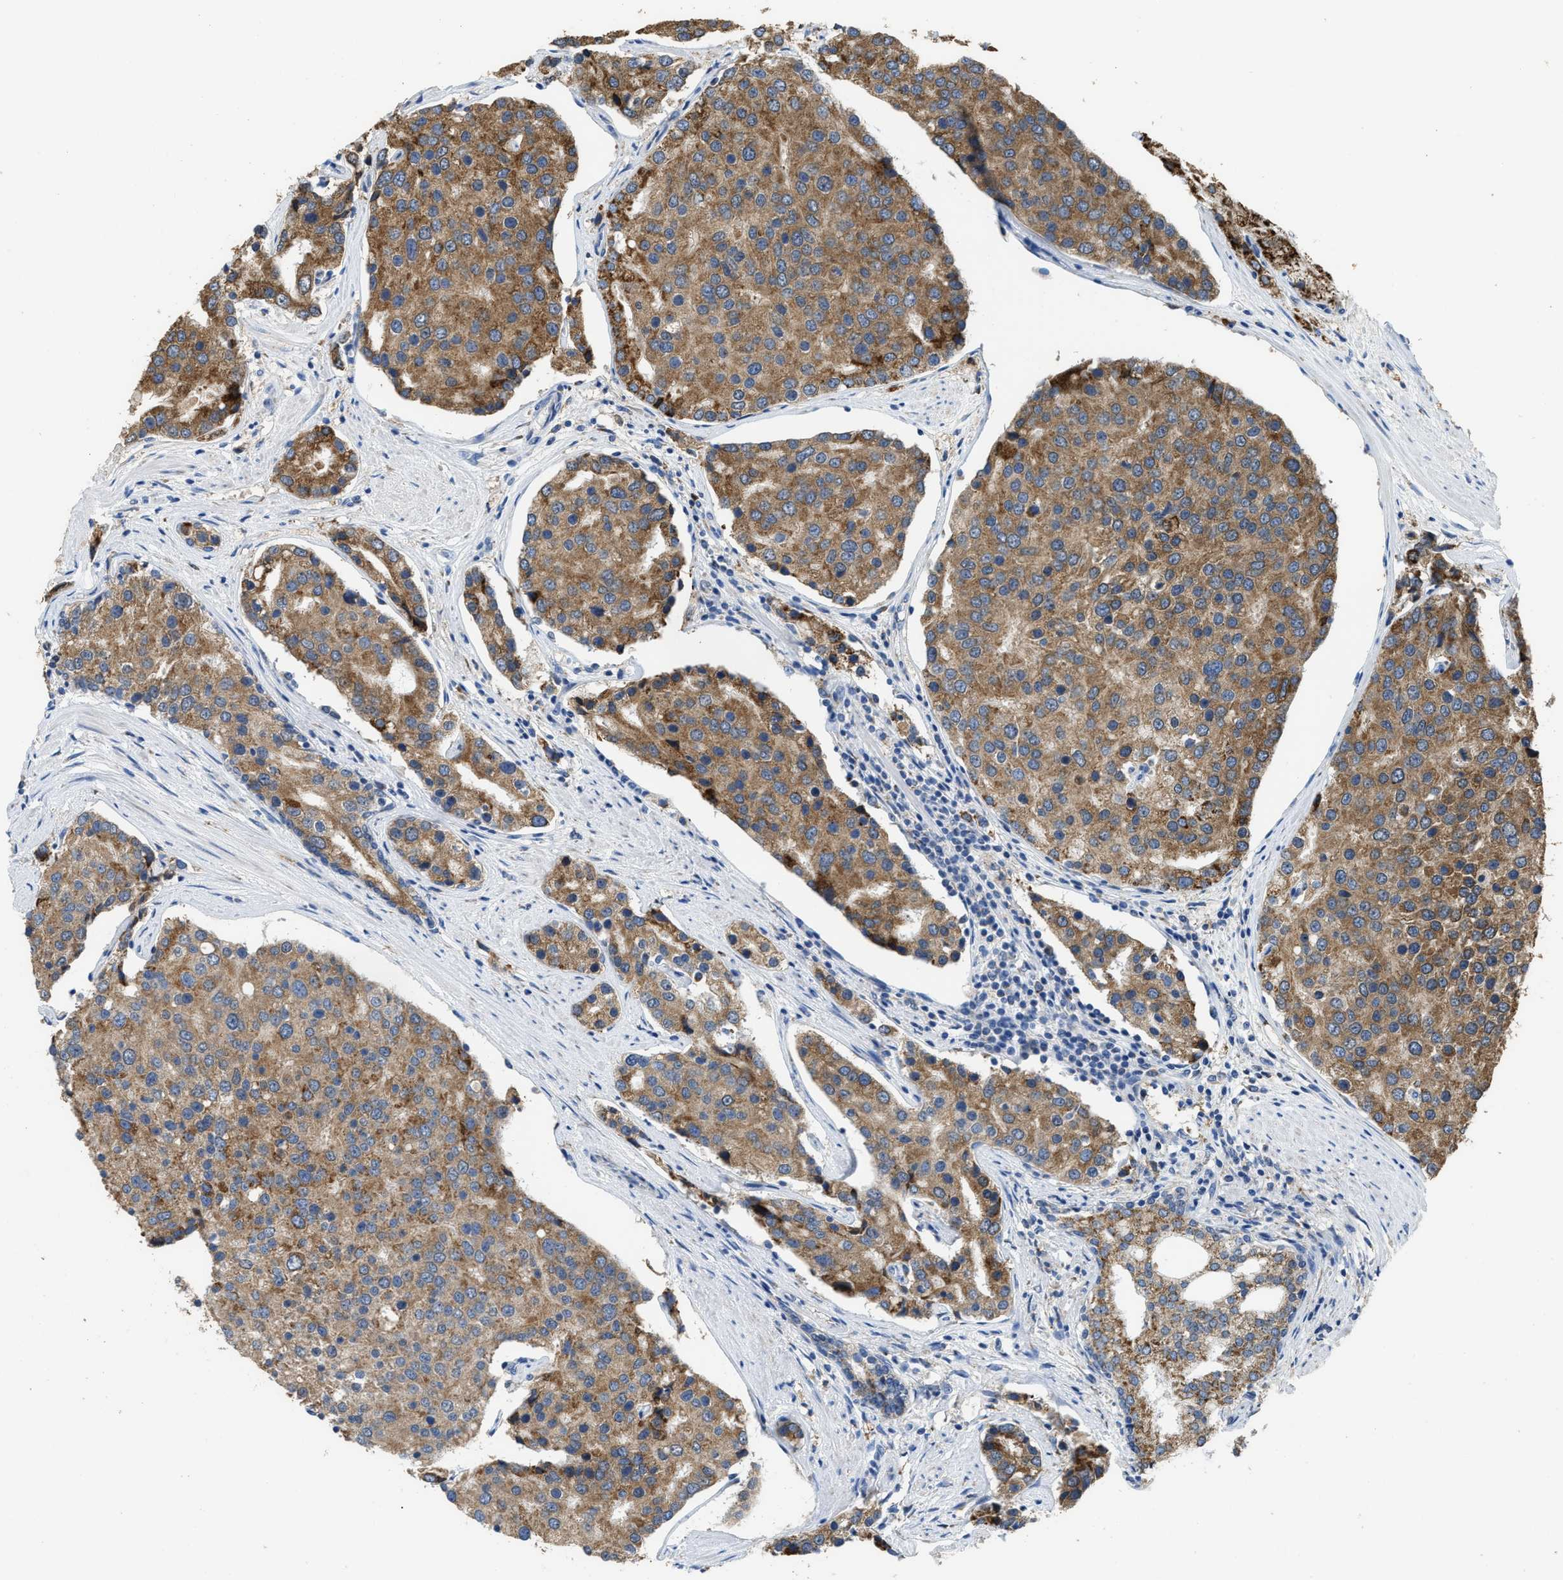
{"staining": {"intensity": "moderate", "quantity": ">75%", "location": "cytoplasmic/membranous"}, "tissue": "prostate cancer", "cell_type": "Tumor cells", "image_type": "cancer", "snomed": [{"axis": "morphology", "description": "Adenocarcinoma, High grade"}, {"axis": "topography", "description": "Prostate"}], "caption": "Moderate cytoplasmic/membranous expression for a protein is present in approximately >75% of tumor cells of adenocarcinoma (high-grade) (prostate) using immunohistochemistry (IHC).", "gene": "AK2", "patient": {"sex": "male", "age": 50}}